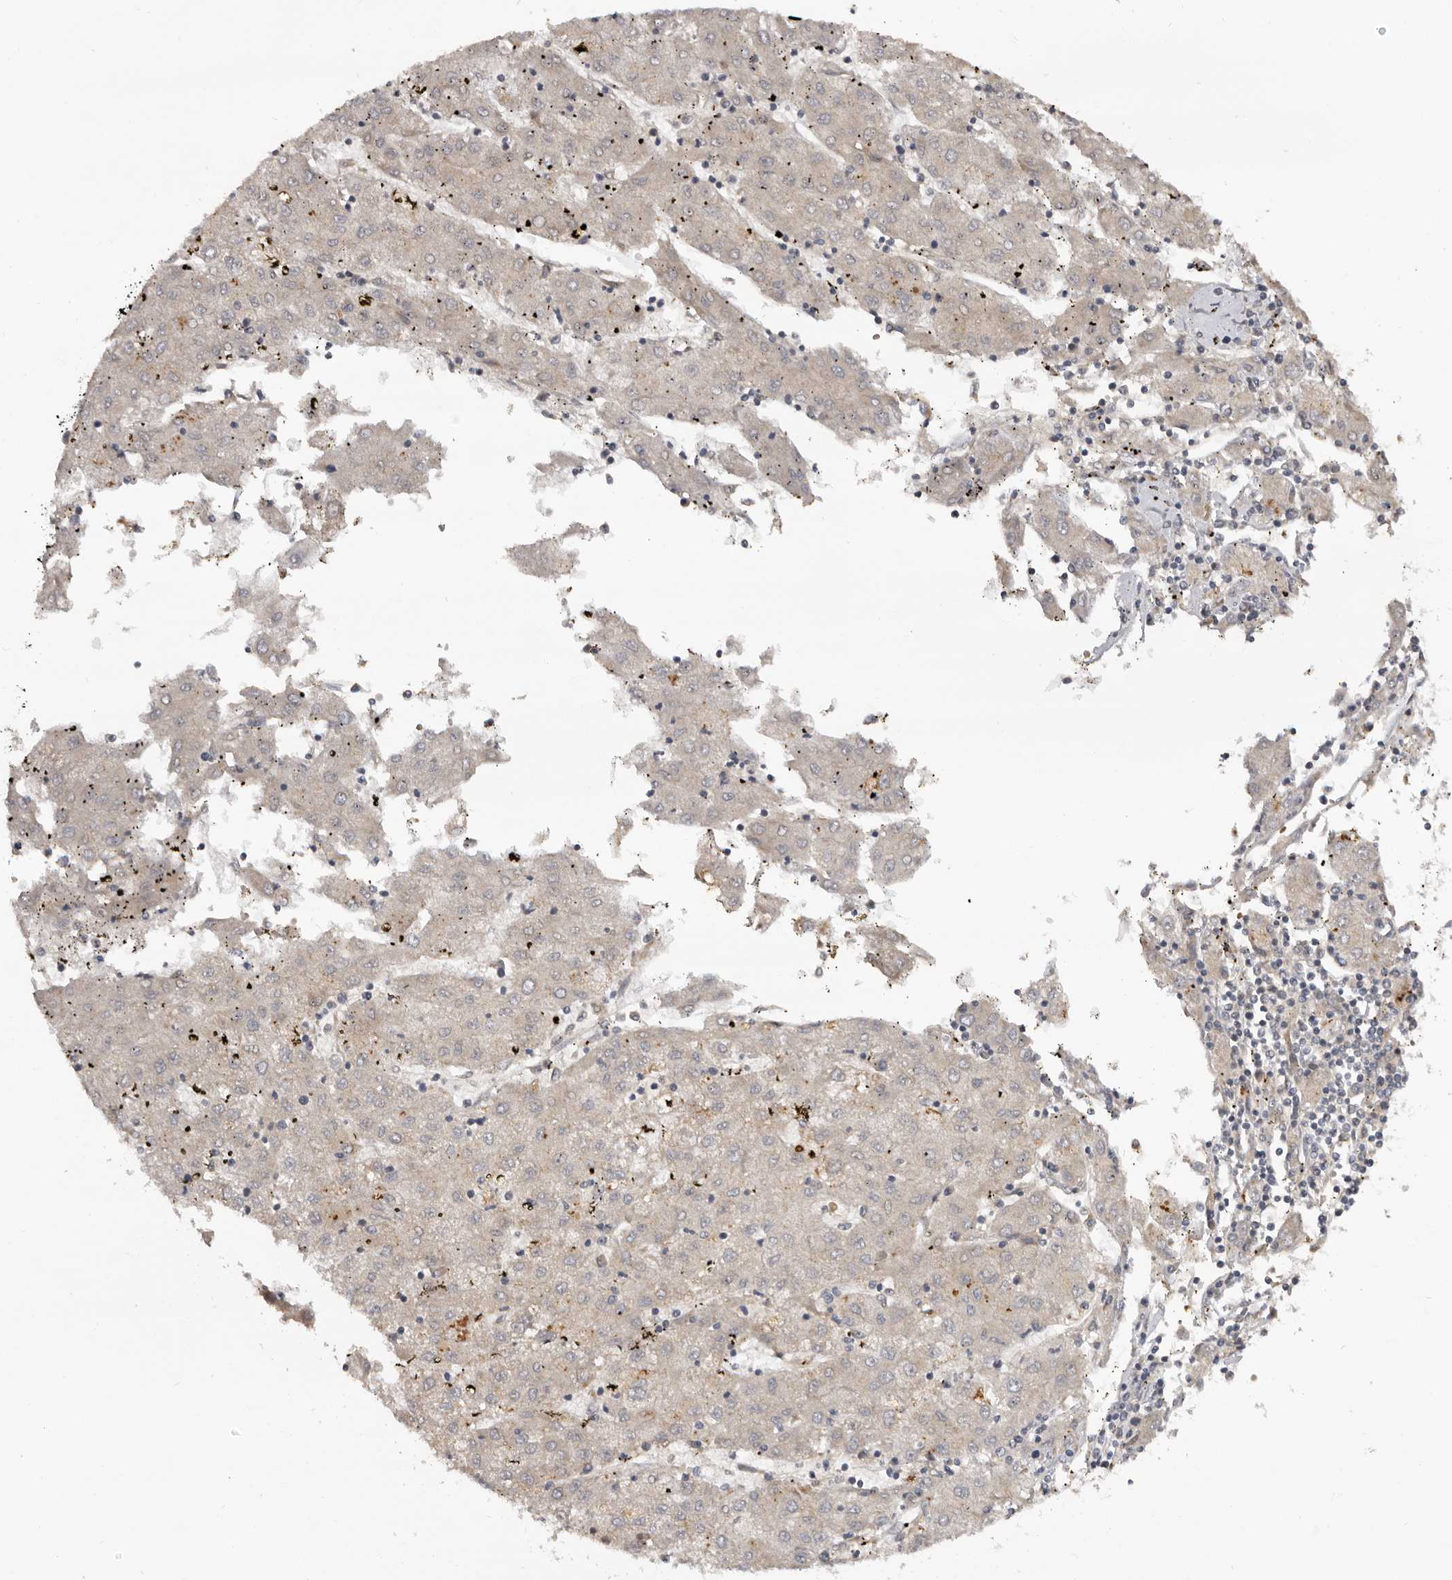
{"staining": {"intensity": "weak", "quantity": "25%-75%", "location": "cytoplasmic/membranous"}, "tissue": "liver cancer", "cell_type": "Tumor cells", "image_type": "cancer", "snomed": [{"axis": "morphology", "description": "Carcinoma, Hepatocellular, NOS"}, {"axis": "topography", "description": "Liver"}], "caption": "The histopathology image reveals staining of liver cancer (hepatocellular carcinoma), revealing weak cytoplasmic/membranous protein staining (brown color) within tumor cells. Ihc stains the protein in brown and the nuclei are stained blue.", "gene": "MECR", "patient": {"sex": "male", "age": 72}}